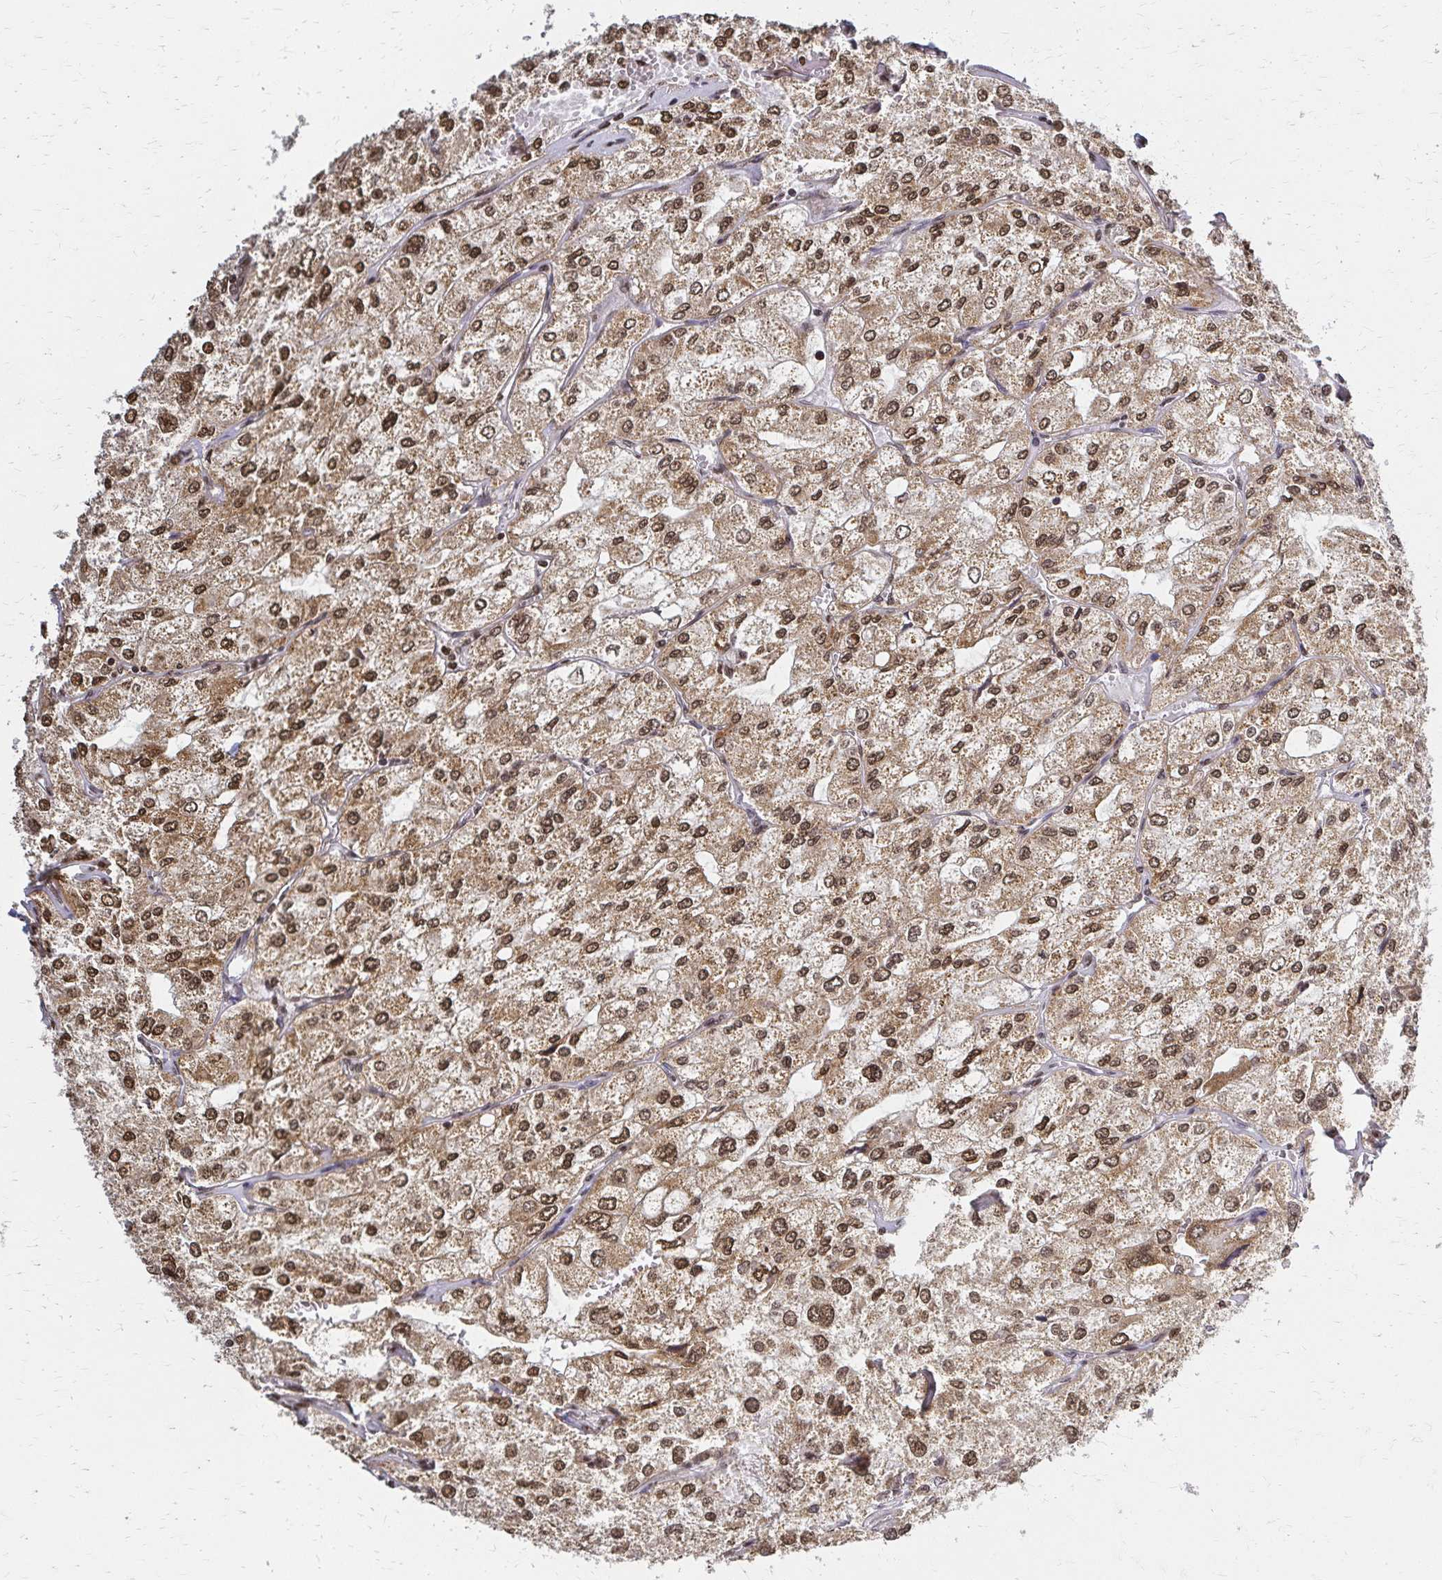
{"staining": {"intensity": "moderate", "quantity": ">75%", "location": "cytoplasmic/membranous,nuclear"}, "tissue": "renal cancer", "cell_type": "Tumor cells", "image_type": "cancer", "snomed": [{"axis": "morphology", "description": "Adenocarcinoma, NOS"}, {"axis": "topography", "description": "Kidney"}], "caption": "Renal adenocarcinoma was stained to show a protein in brown. There is medium levels of moderate cytoplasmic/membranous and nuclear staining in about >75% of tumor cells.", "gene": "HOXA9", "patient": {"sex": "female", "age": 70}}